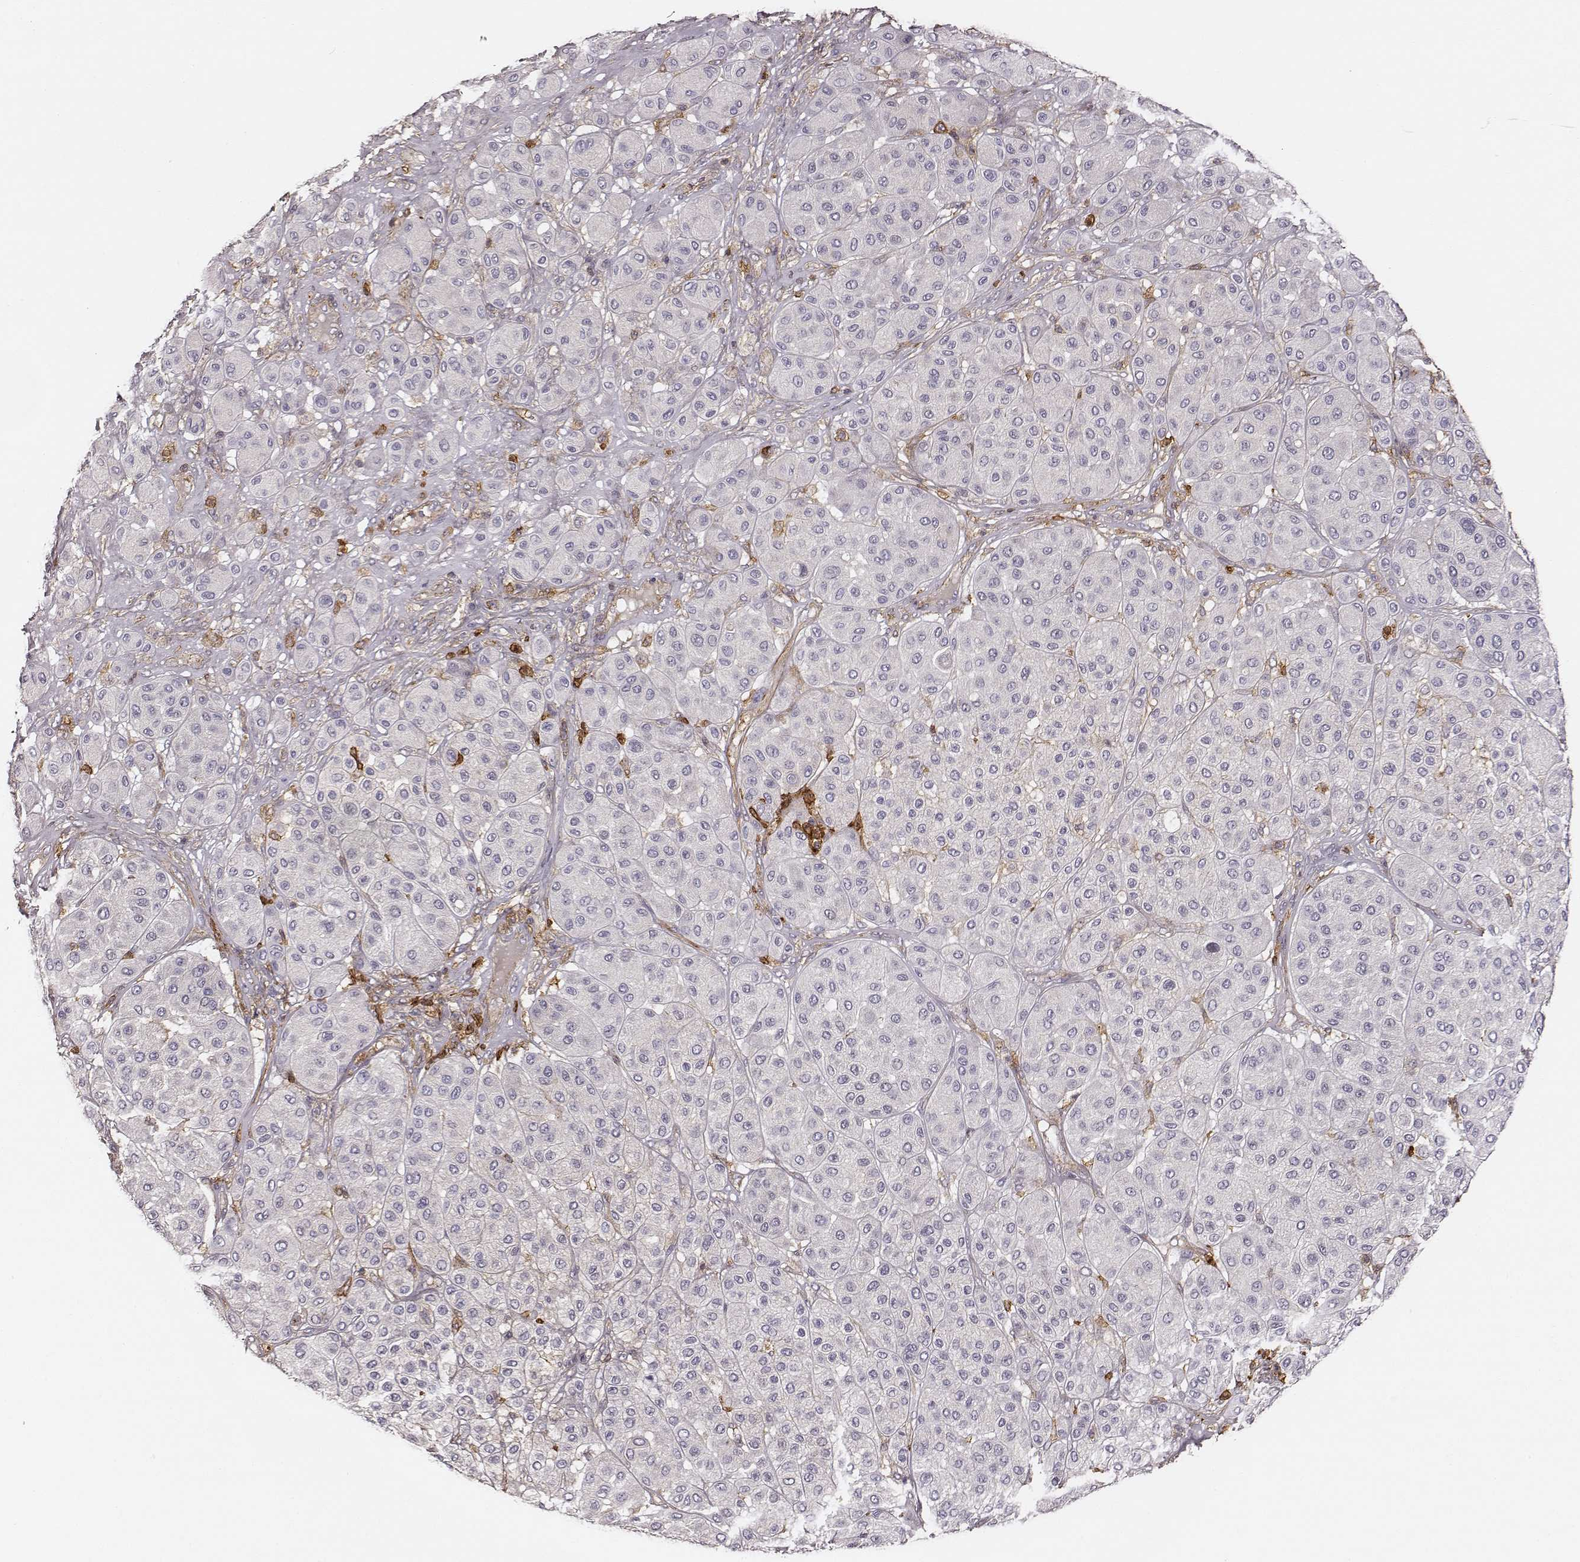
{"staining": {"intensity": "negative", "quantity": "none", "location": "none"}, "tissue": "melanoma", "cell_type": "Tumor cells", "image_type": "cancer", "snomed": [{"axis": "morphology", "description": "Malignant melanoma, Metastatic site"}, {"axis": "topography", "description": "Smooth muscle"}], "caption": "IHC histopathology image of melanoma stained for a protein (brown), which demonstrates no positivity in tumor cells.", "gene": "ZYX", "patient": {"sex": "male", "age": 41}}